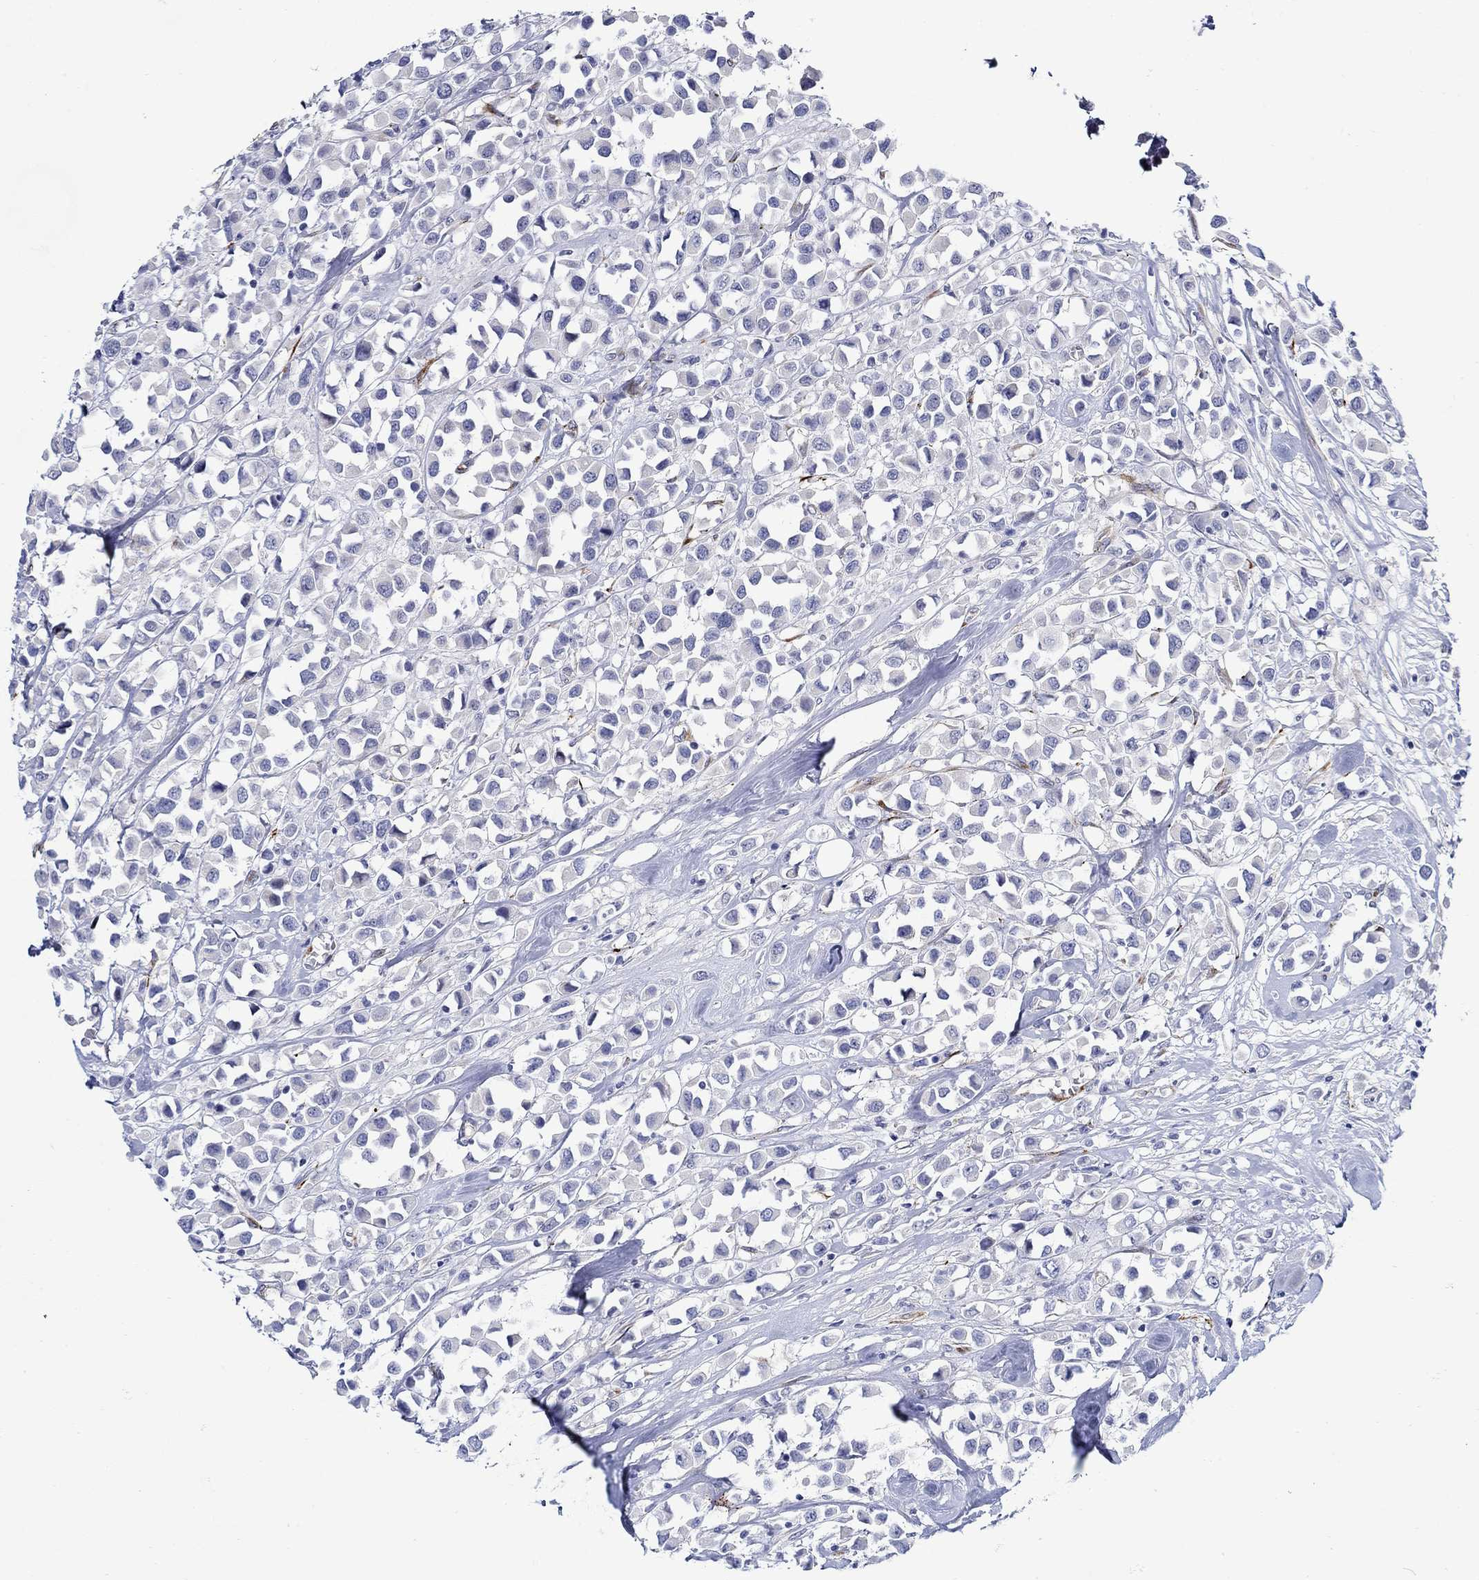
{"staining": {"intensity": "negative", "quantity": "none", "location": "none"}, "tissue": "breast cancer", "cell_type": "Tumor cells", "image_type": "cancer", "snomed": [{"axis": "morphology", "description": "Duct carcinoma"}, {"axis": "topography", "description": "Breast"}], "caption": "There is no significant expression in tumor cells of intraductal carcinoma (breast). The staining is performed using DAB brown chromogen with nuclei counter-stained in using hematoxylin.", "gene": "KSR2", "patient": {"sex": "female", "age": 61}}